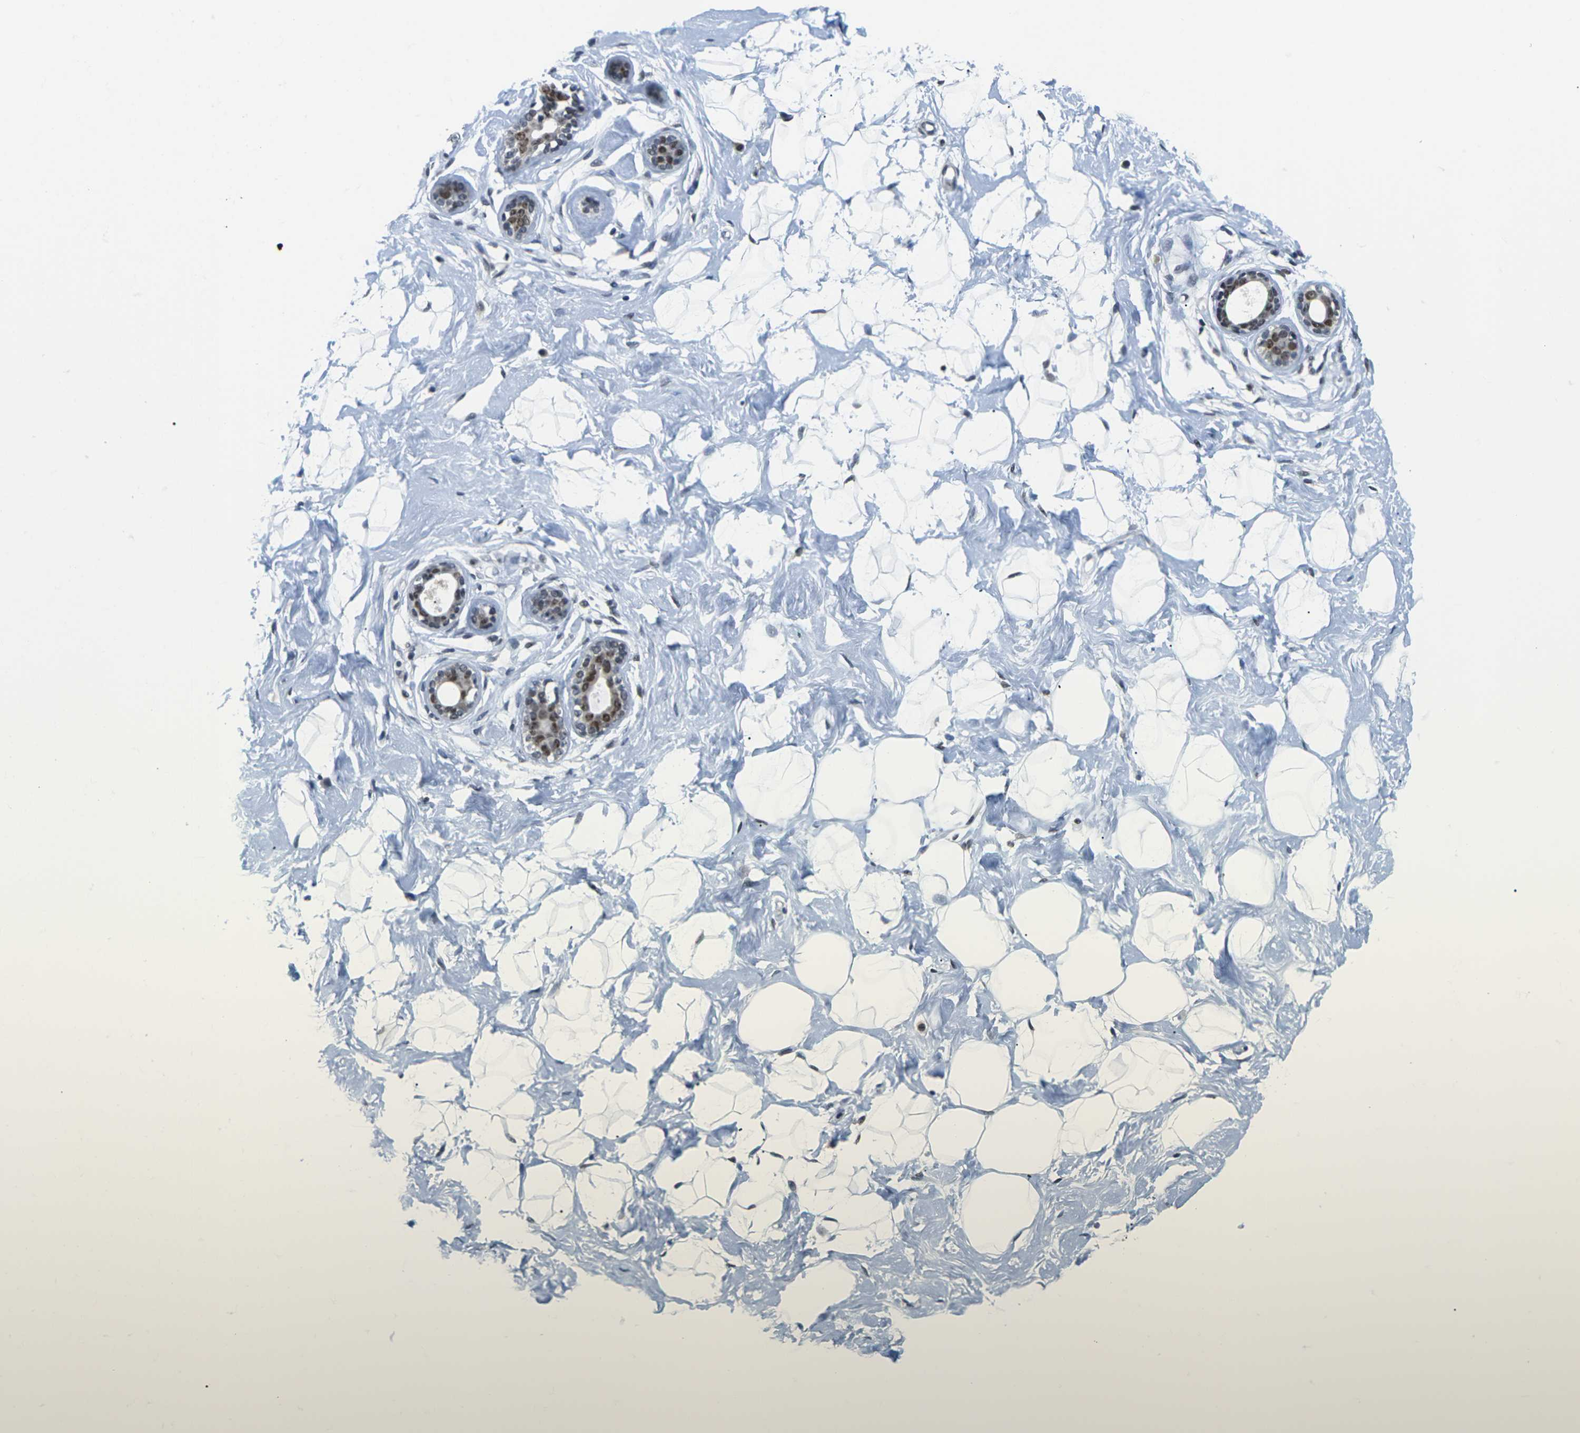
{"staining": {"intensity": "negative", "quantity": "none", "location": "none"}, "tissue": "breast", "cell_type": "Adipocytes", "image_type": "normal", "snomed": [{"axis": "morphology", "description": "Normal tissue, NOS"}, {"axis": "topography", "description": "Breast"}], "caption": "This is a micrograph of IHC staining of normal breast, which shows no expression in adipocytes. The staining was performed using DAB (3,3'-diaminobenzidine) to visualize the protein expression in brown, while the nuclei were stained in blue with hematoxylin (Magnification: 20x).", "gene": "NSRP1", "patient": {"sex": "female", "age": 23}}